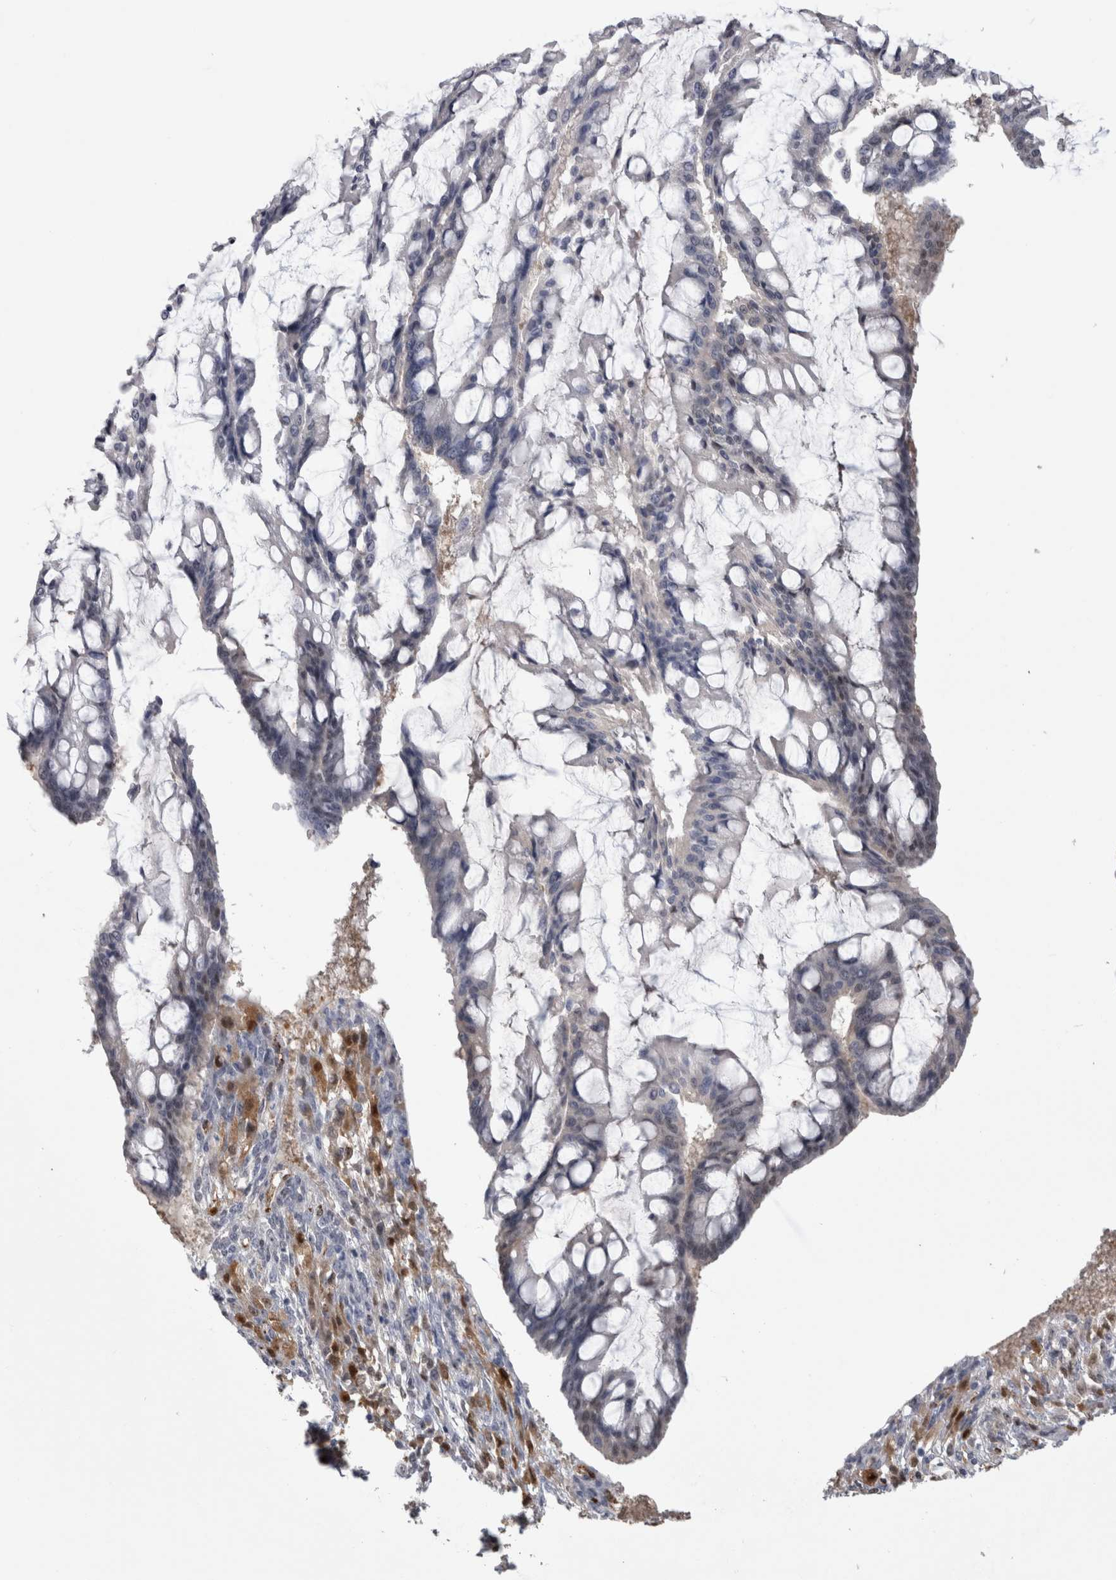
{"staining": {"intensity": "negative", "quantity": "none", "location": "none"}, "tissue": "ovarian cancer", "cell_type": "Tumor cells", "image_type": "cancer", "snomed": [{"axis": "morphology", "description": "Cystadenocarcinoma, mucinous, NOS"}, {"axis": "topography", "description": "Ovary"}], "caption": "Human ovarian mucinous cystadenocarcinoma stained for a protein using immunohistochemistry shows no positivity in tumor cells.", "gene": "ACOT7", "patient": {"sex": "female", "age": 73}}